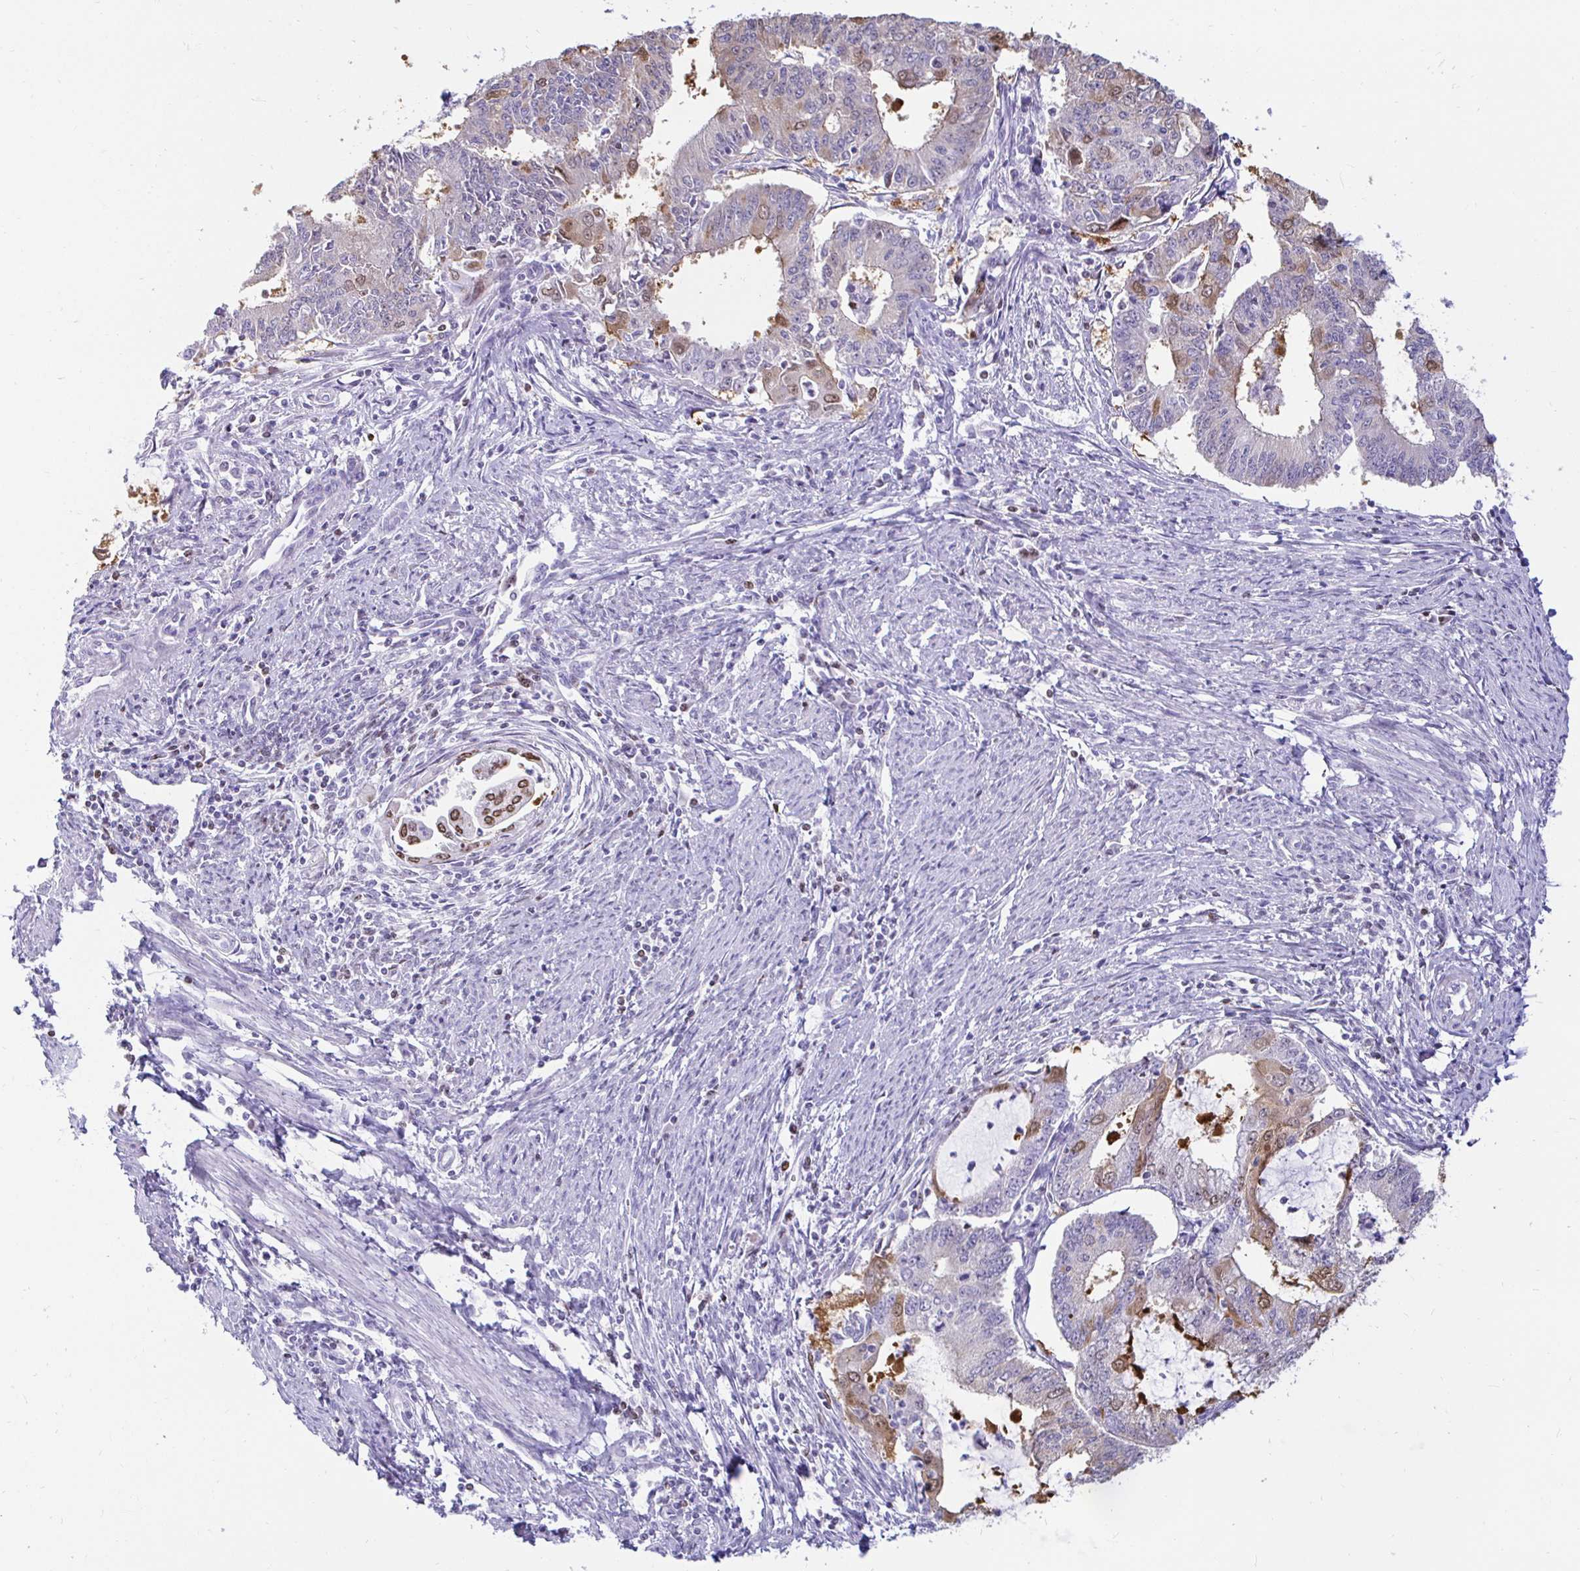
{"staining": {"intensity": "moderate", "quantity": "<25%", "location": "cytoplasmic/membranous,nuclear"}, "tissue": "endometrial cancer", "cell_type": "Tumor cells", "image_type": "cancer", "snomed": [{"axis": "morphology", "description": "Adenocarcinoma, NOS"}, {"axis": "topography", "description": "Endometrium"}], "caption": "Endometrial adenocarcinoma tissue reveals moderate cytoplasmic/membranous and nuclear positivity in approximately <25% of tumor cells, visualized by immunohistochemistry.", "gene": "CAPSL", "patient": {"sex": "female", "age": 61}}